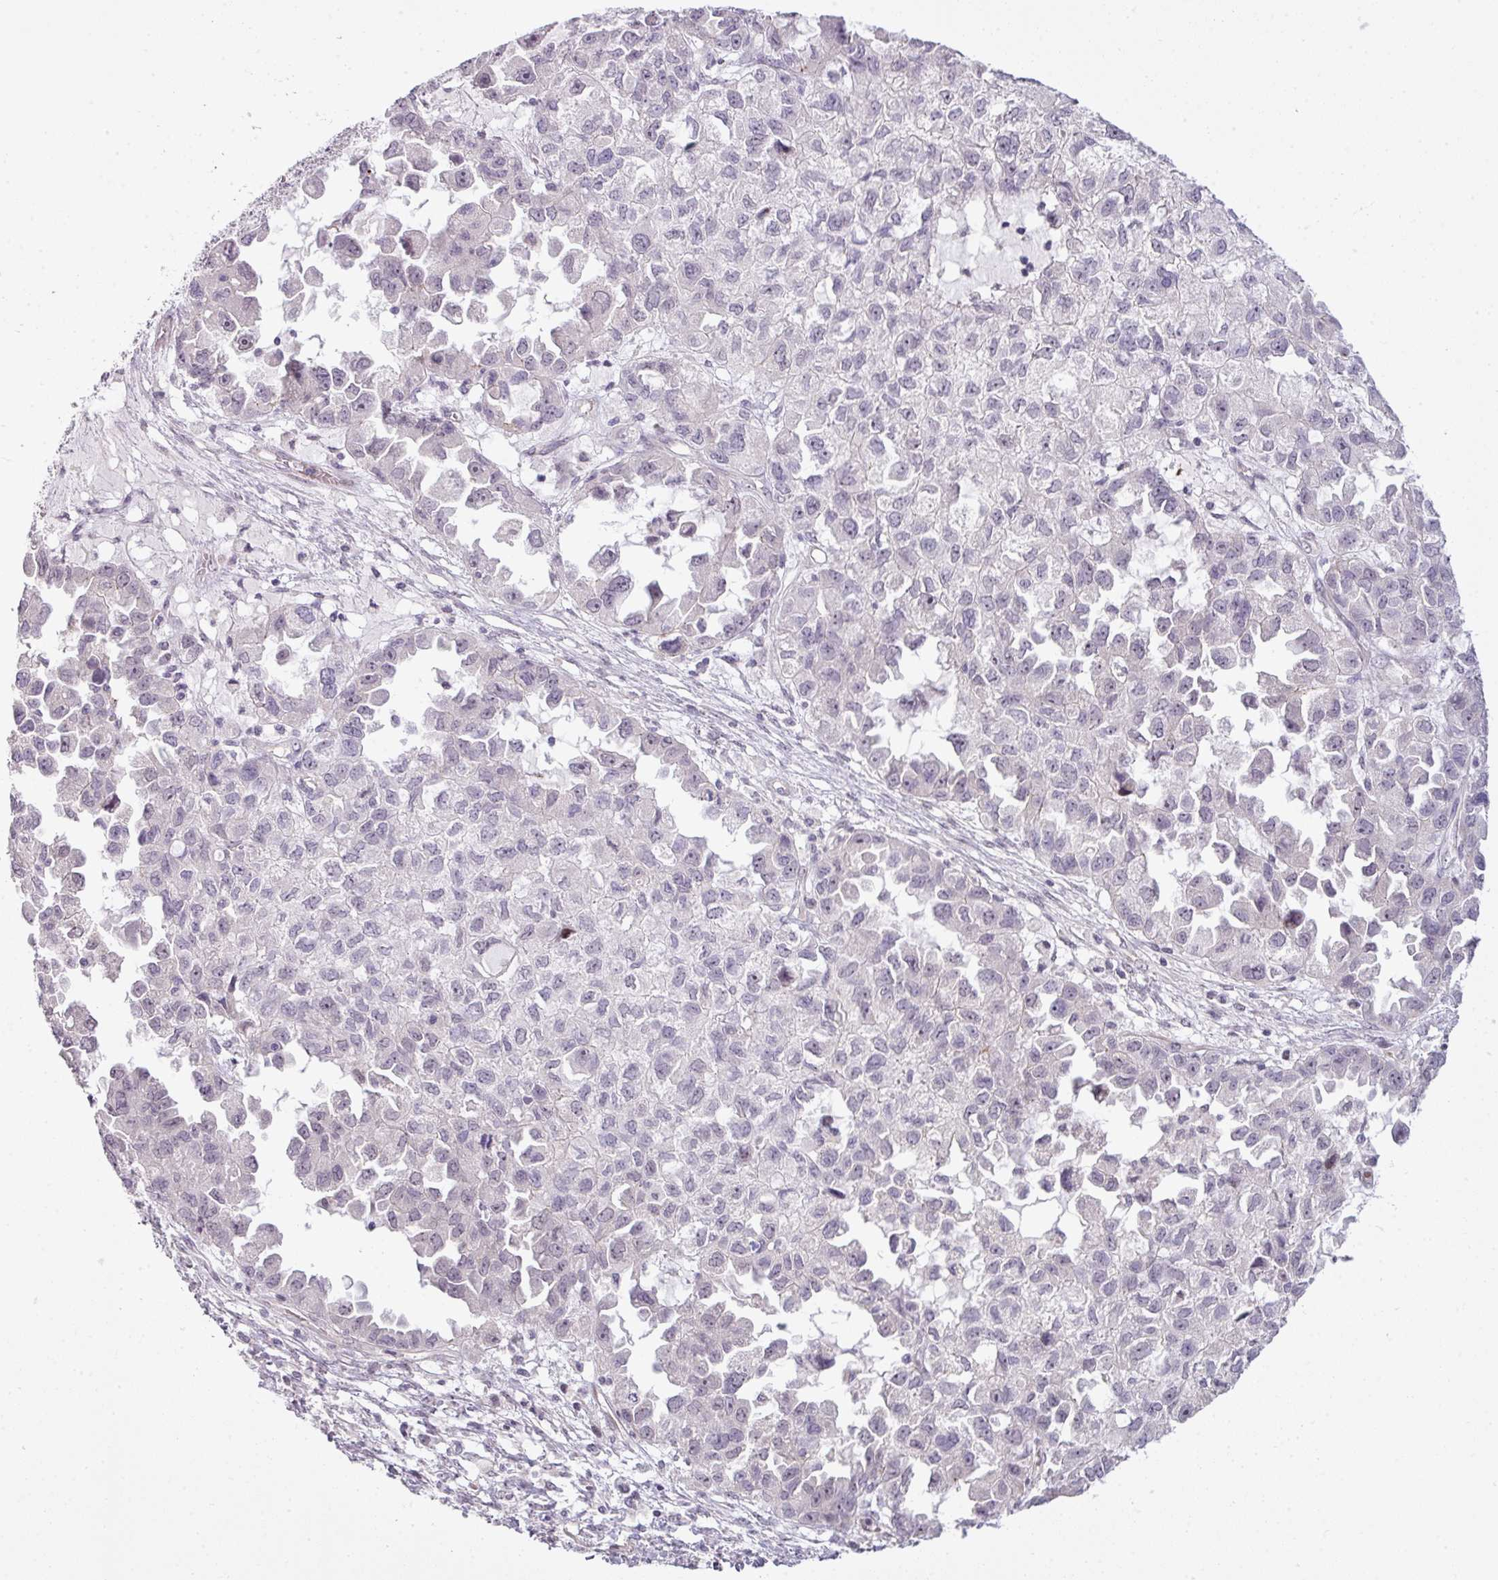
{"staining": {"intensity": "negative", "quantity": "none", "location": "none"}, "tissue": "ovarian cancer", "cell_type": "Tumor cells", "image_type": "cancer", "snomed": [{"axis": "morphology", "description": "Cystadenocarcinoma, serous, NOS"}, {"axis": "topography", "description": "Ovary"}], "caption": "Tumor cells show no significant protein expression in ovarian cancer (serous cystadenocarcinoma).", "gene": "ZNF688", "patient": {"sex": "female", "age": 84}}